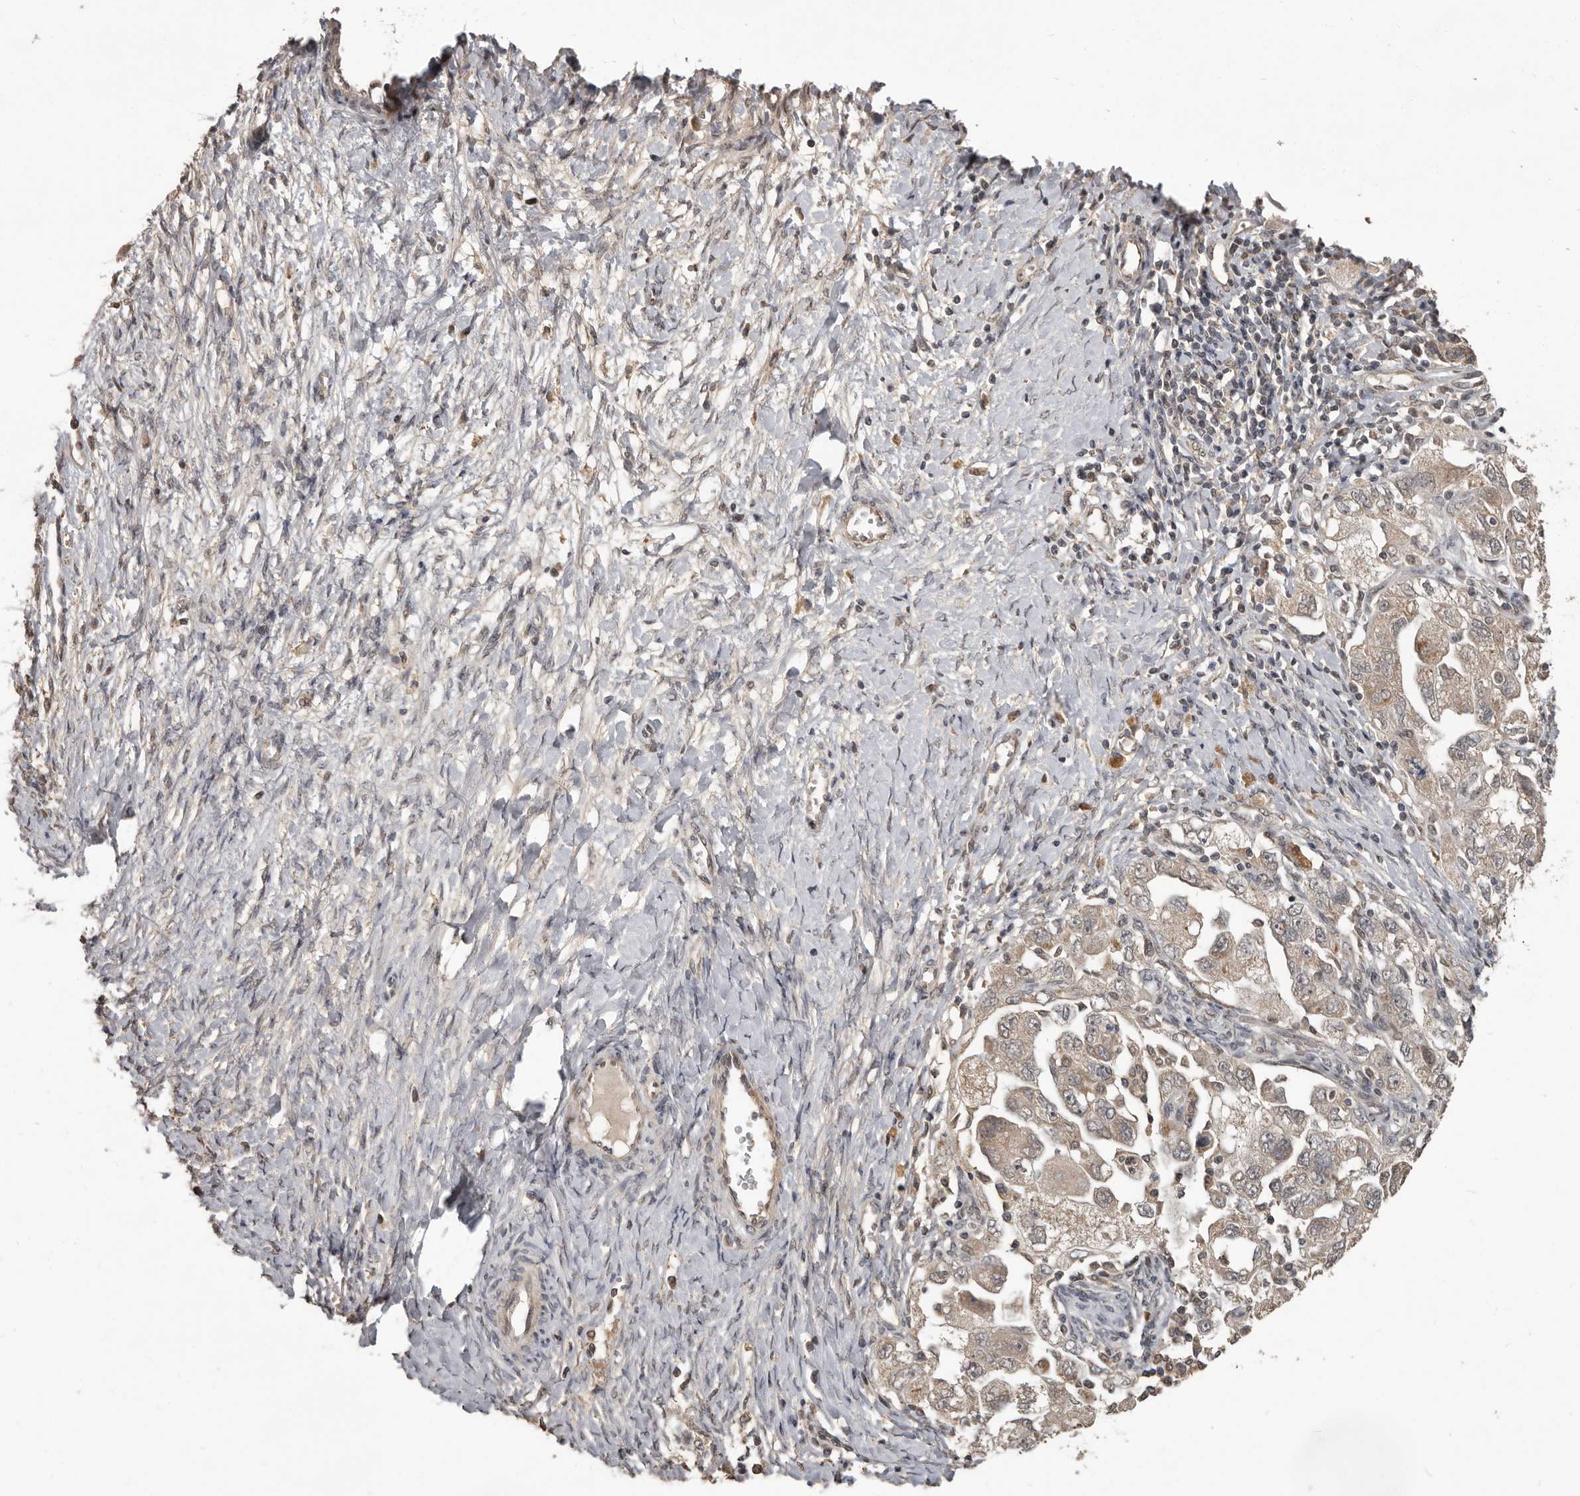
{"staining": {"intensity": "weak", "quantity": ">75%", "location": "cytoplasmic/membranous"}, "tissue": "ovarian cancer", "cell_type": "Tumor cells", "image_type": "cancer", "snomed": [{"axis": "morphology", "description": "Carcinoma, NOS"}, {"axis": "morphology", "description": "Cystadenocarcinoma, serous, NOS"}, {"axis": "topography", "description": "Ovary"}], "caption": "Immunohistochemistry micrograph of human ovarian cancer (carcinoma) stained for a protein (brown), which displays low levels of weak cytoplasmic/membranous staining in about >75% of tumor cells.", "gene": "ZFP14", "patient": {"sex": "female", "age": 69}}